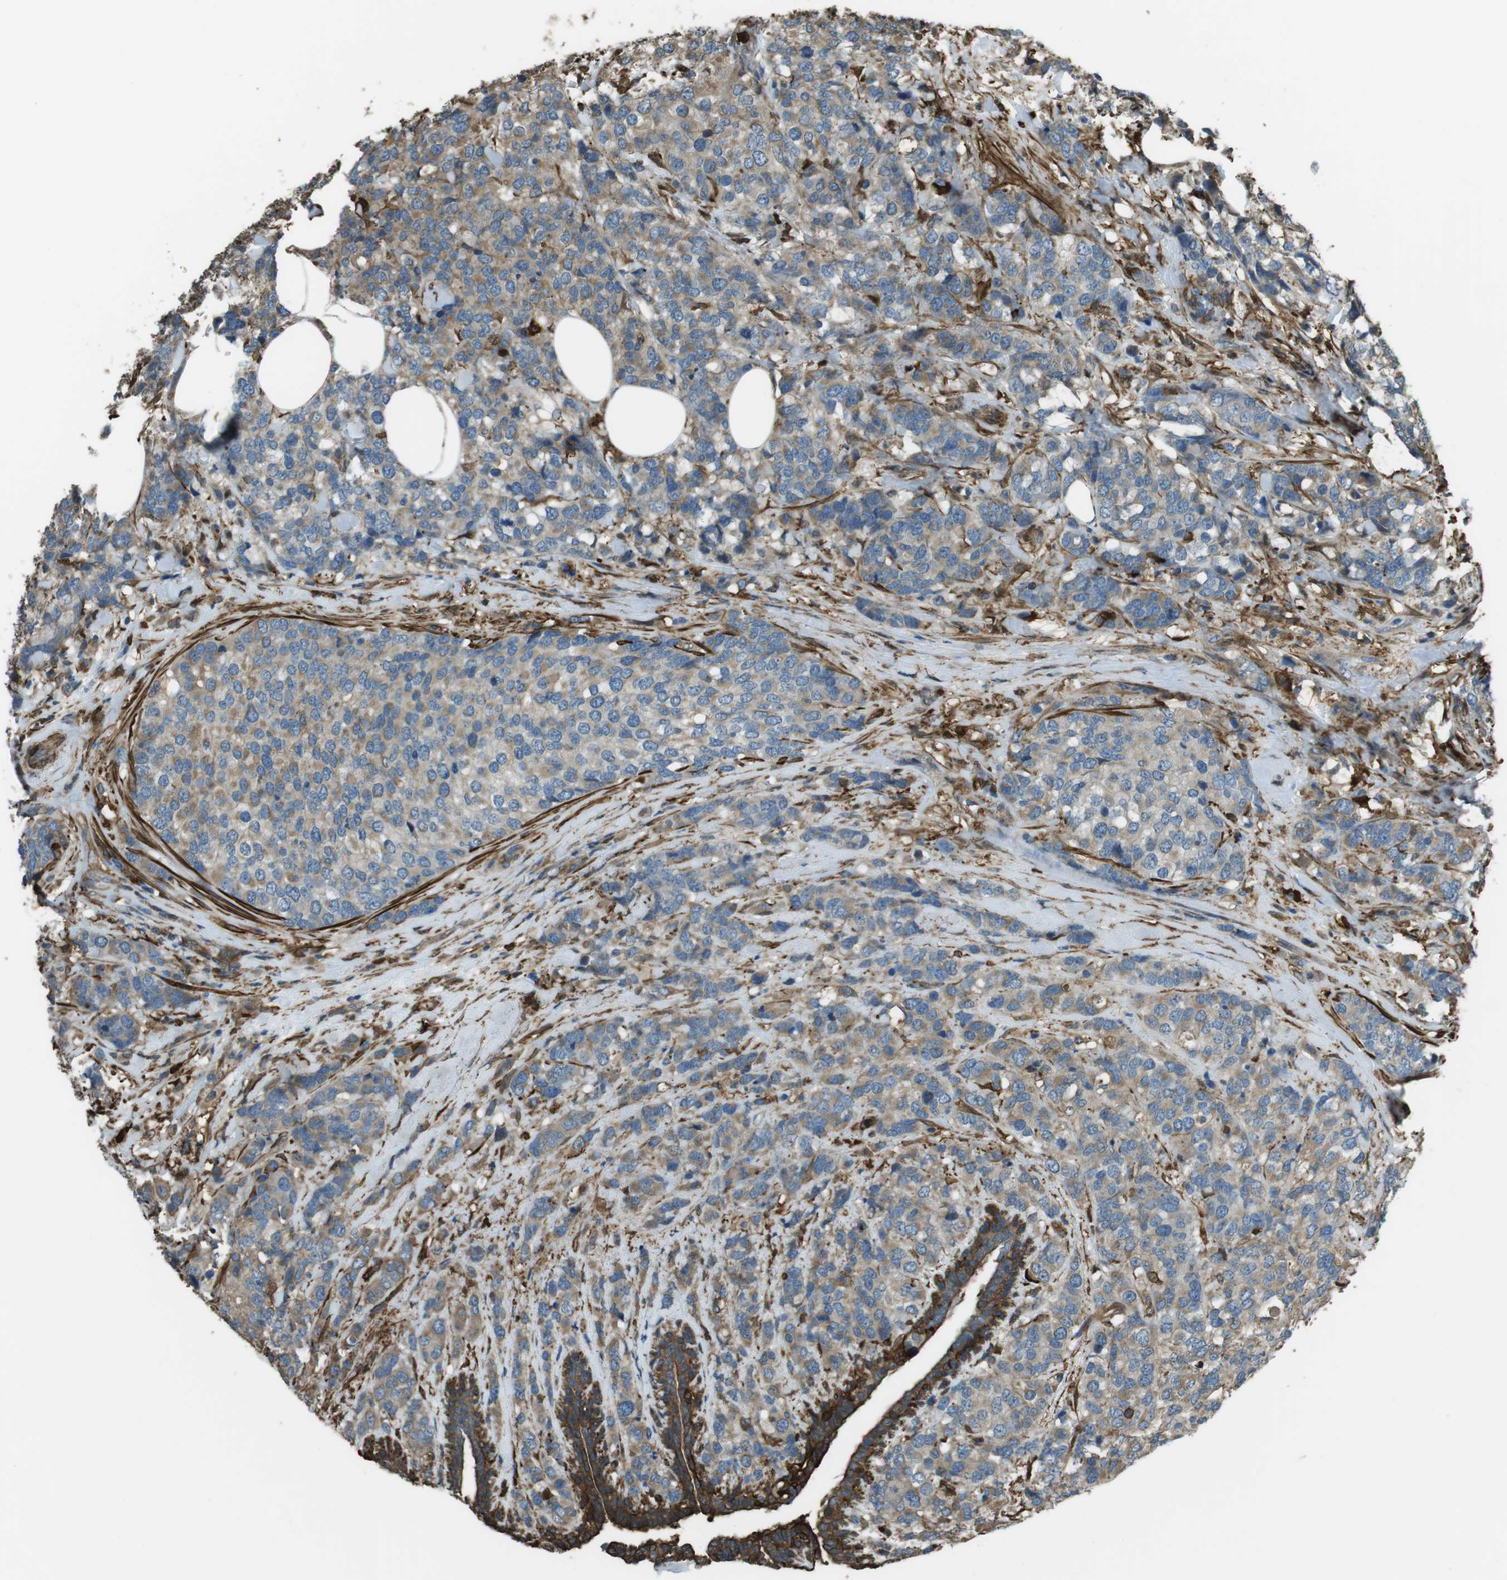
{"staining": {"intensity": "moderate", "quantity": ">75%", "location": "cytoplasmic/membranous"}, "tissue": "breast cancer", "cell_type": "Tumor cells", "image_type": "cancer", "snomed": [{"axis": "morphology", "description": "Lobular carcinoma"}, {"axis": "topography", "description": "Breast"}], "caption": "Breast cancer (lobular carcinoma) was stained to show a protein in brown. There is medium levels of moderate cytoplasmic/membranous expression in approximately >75% of tumor cells.", "gene": "SFT2D1", "patient": {"sex": "female", "age": 59}}